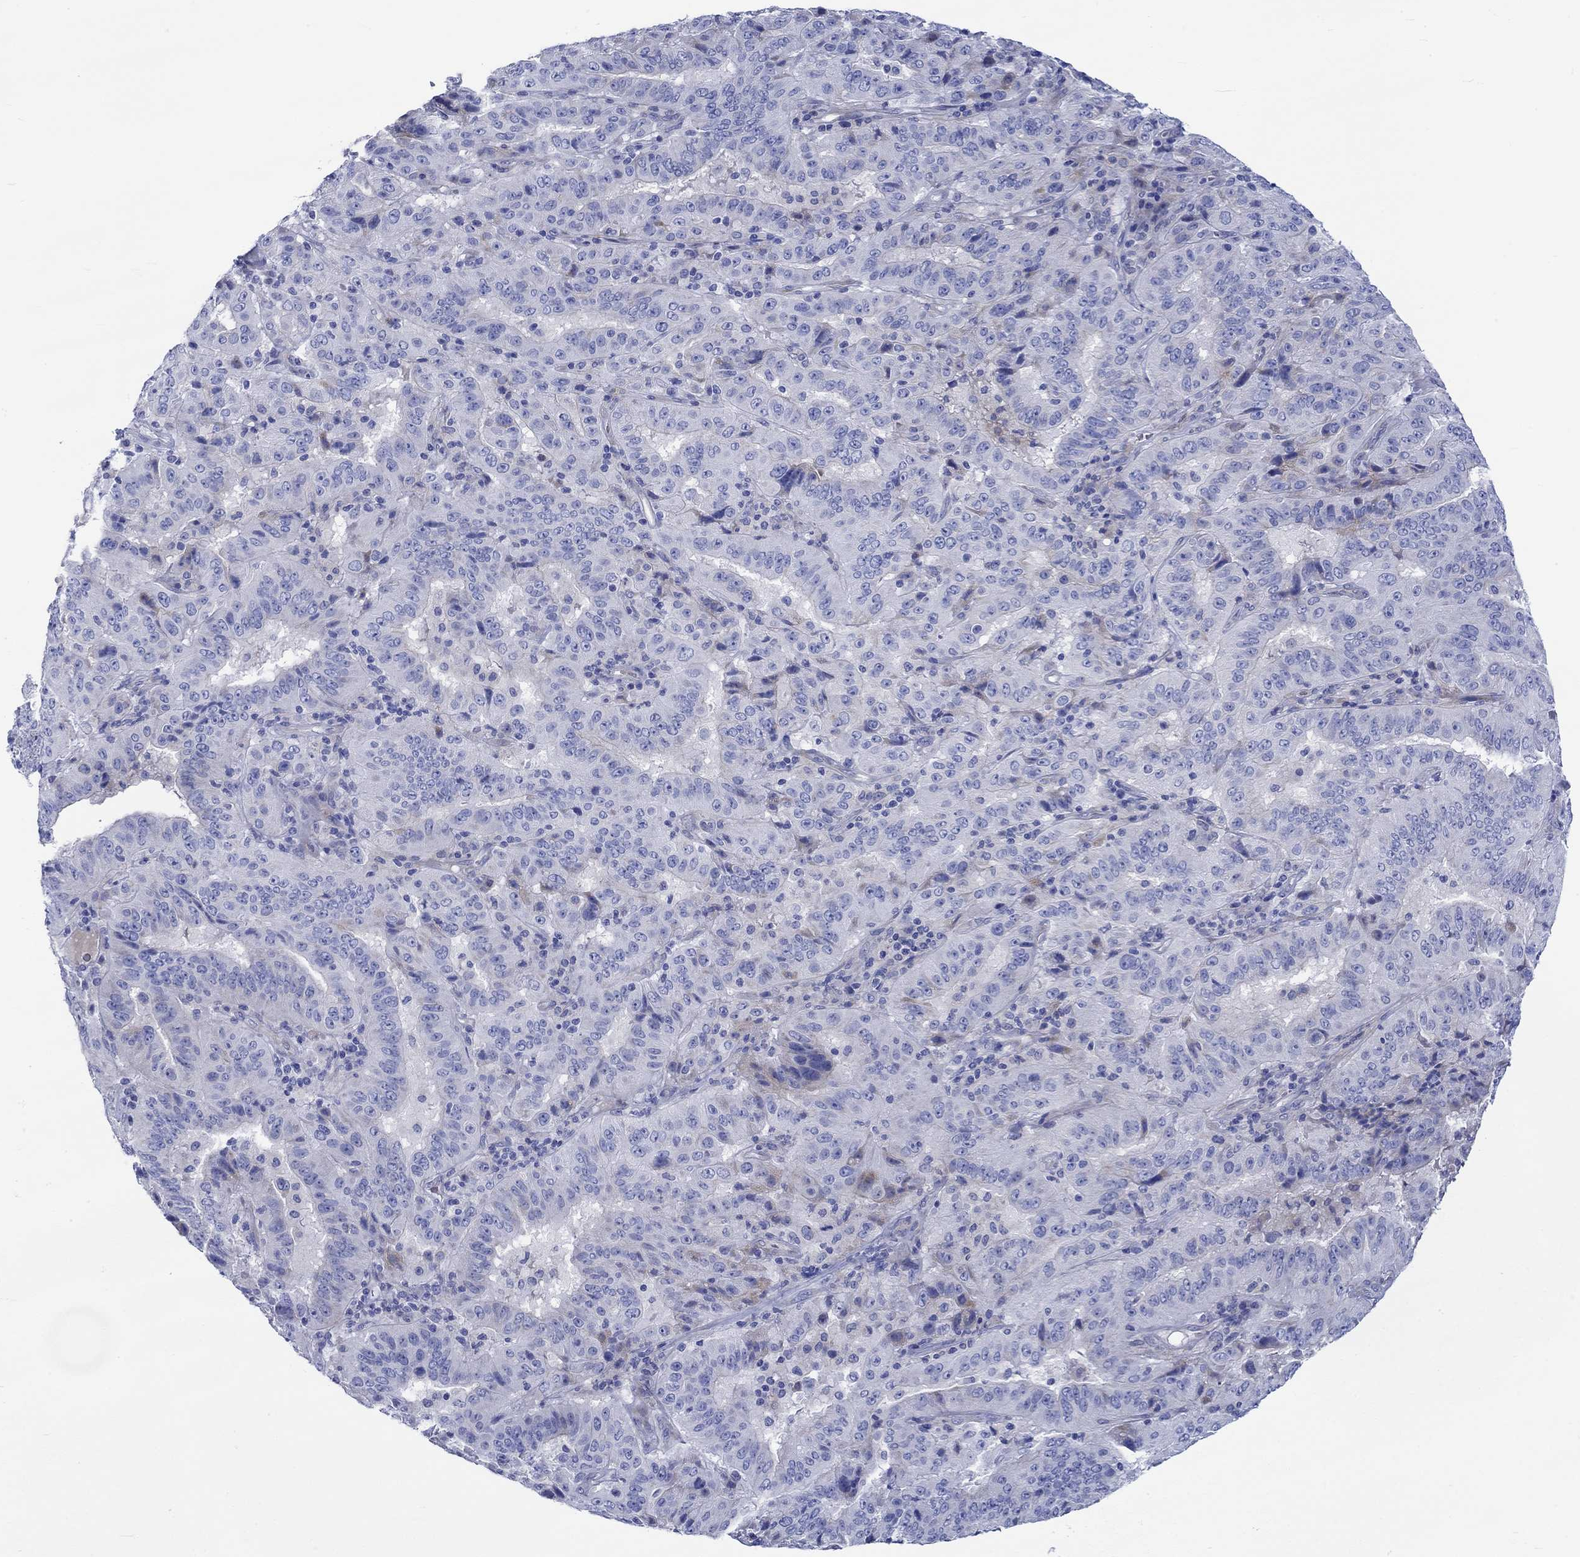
{"staining": {"intensity": "negative", "quantity": "none", "location": "none"}, "tissue": "pancreatic cancer", "cell_type": "Tumor cells", "image_type": "cancer", "snomed": [{"axis": "morphology", "description": "Adenocarcinoma, NOS"}, {"axis": "topography", "description": "Pancreas"}], "caption": "The histopathology image demonstrates no staining of tumor cells in pancreatic adenocarcinoma. (Stains: DAB (3,3'-diaminobenzidine) immunohistochemistry with hematoxylin counter stain, Microscopy: brightfield microscopy at high magnification).", "gene": "NRIP3", "patient": {"sex": "male", "age": 63}}